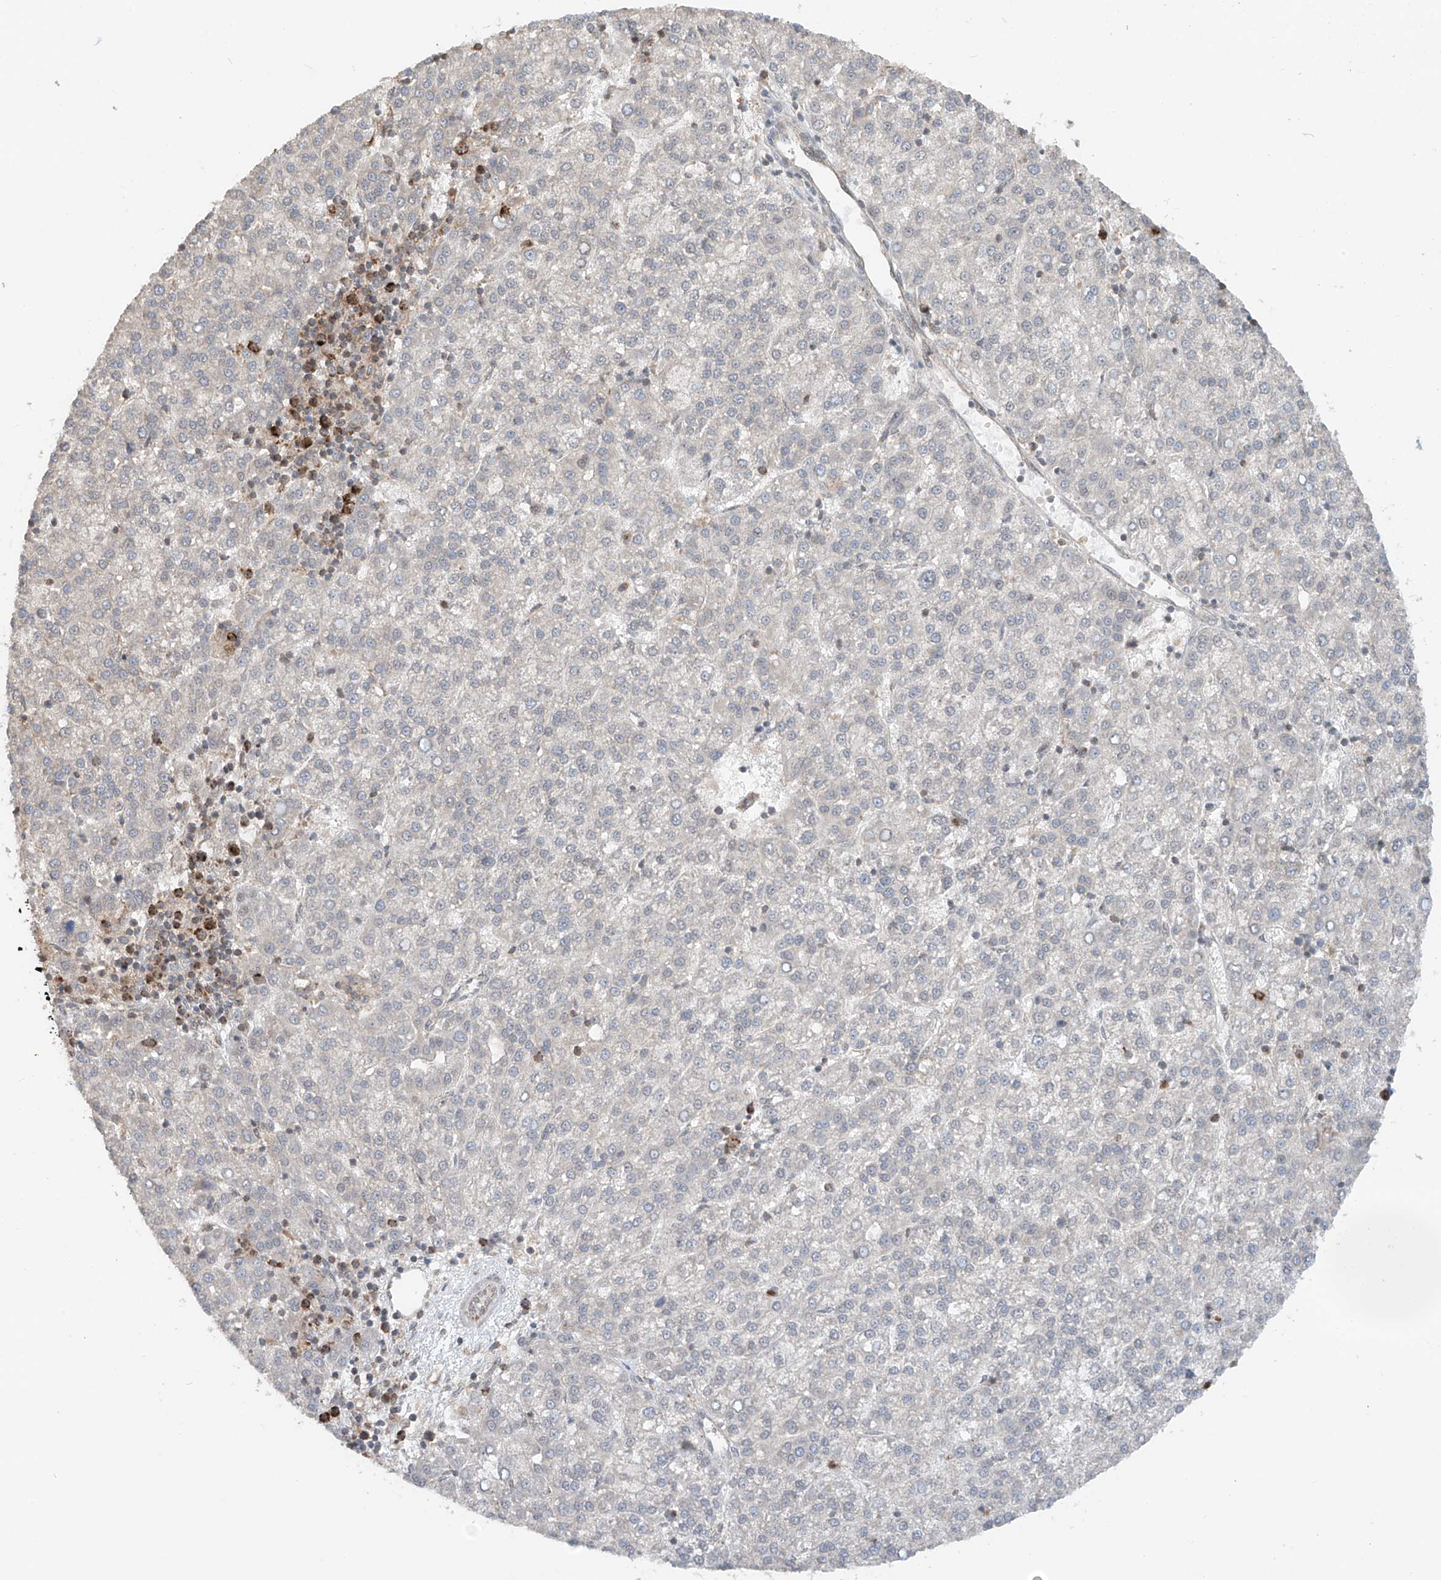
{"staining": {"intensity": "negative", "quantity": "none", "location": "none"}, "tissue": "liver cancer", "cell_type": "Tumor cells", "image_type": "cancer", "snomed": [{"axis": "morphology", "description": "Carcinoma, Hepatocellular, NOS"}, {"axis": "topography", "description": "Liver"}], "caption": "A photomicrograph of hepatocellular carcinoma (liver) stained for a protein demonstrates no brown staining in tumor cells.", "gene": "AHCTF1", "patient": {"sex": "female", "age": 58}}